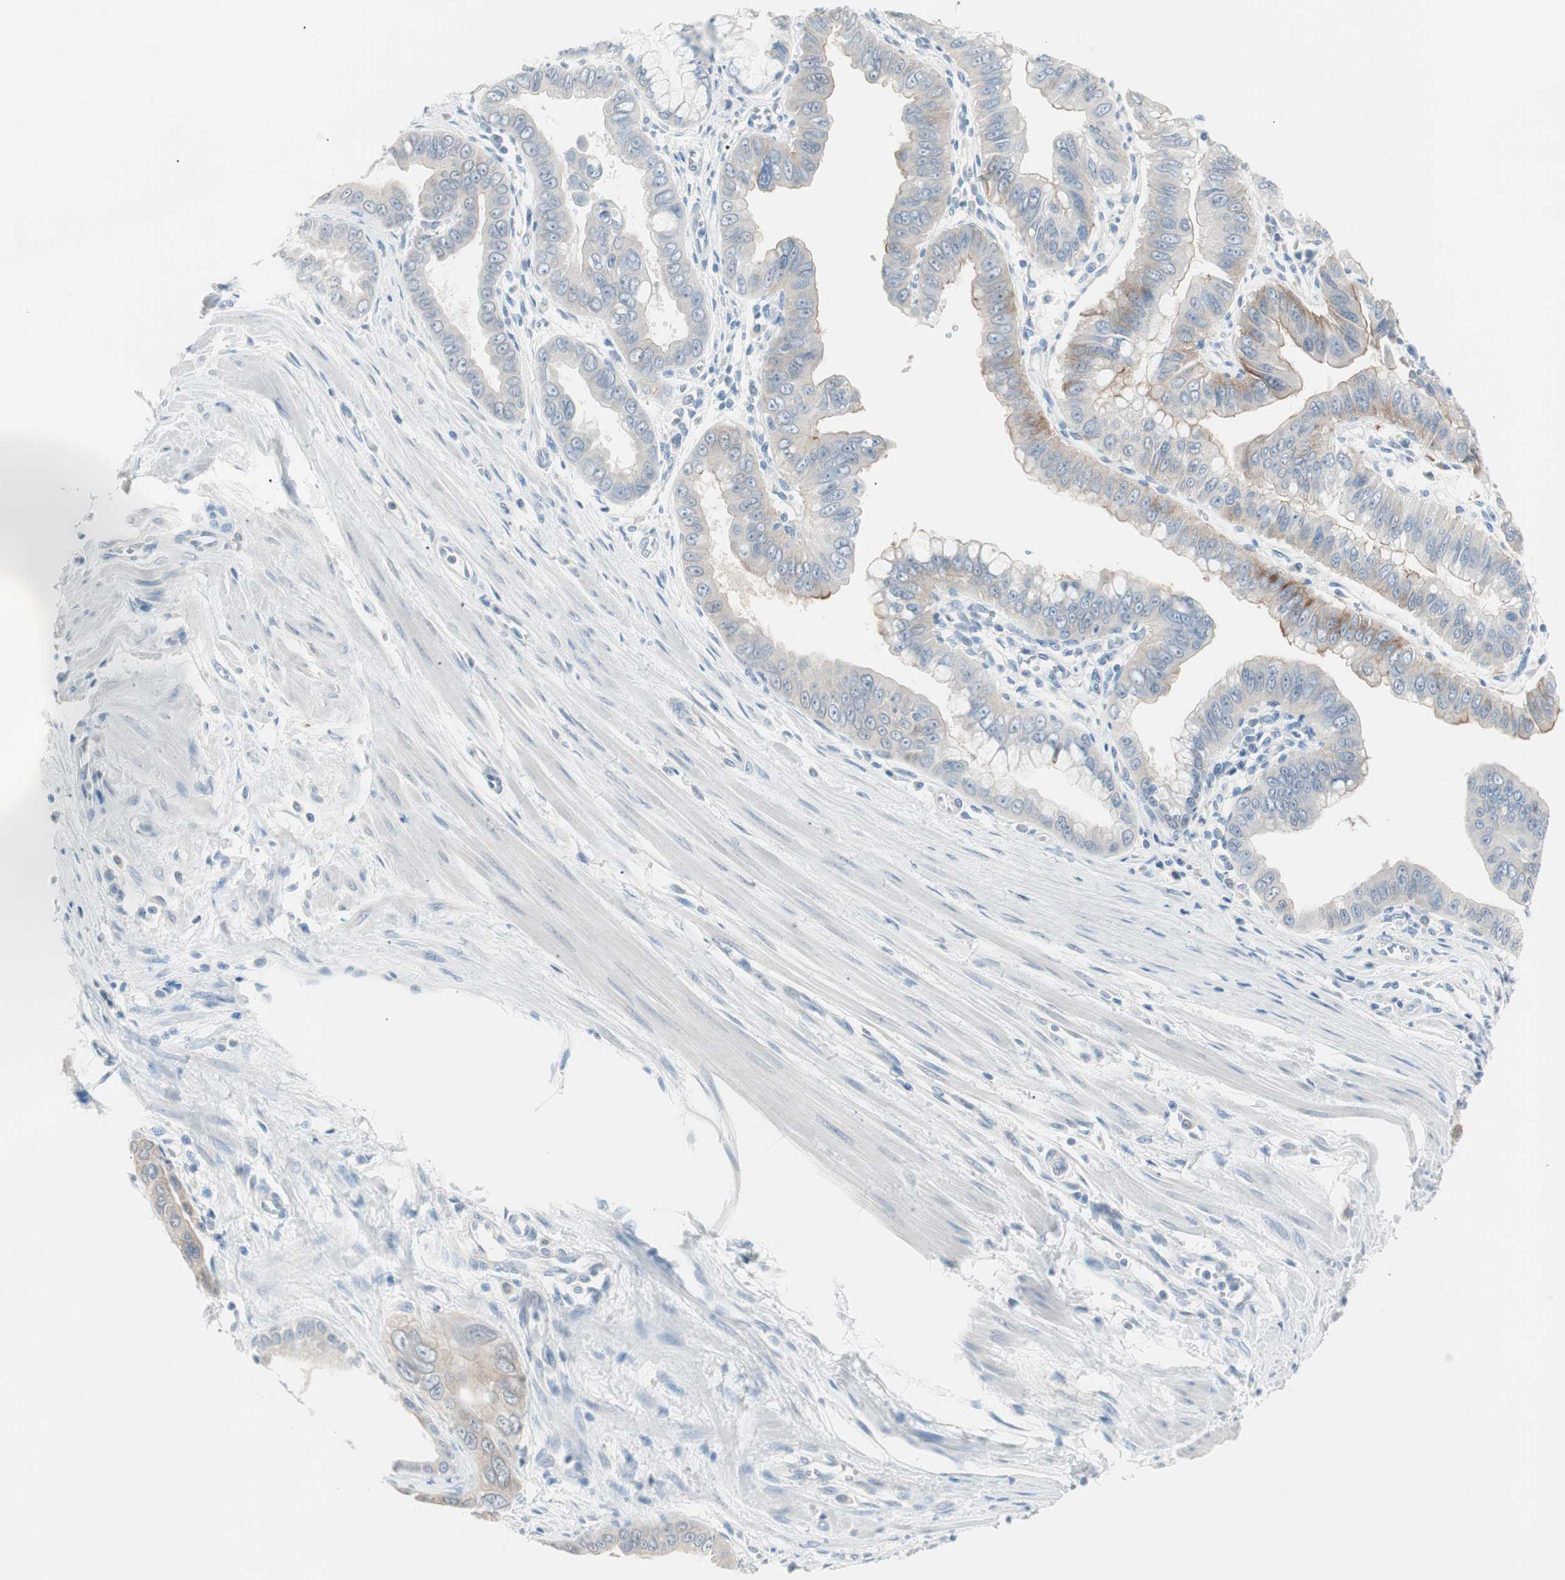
{"staining": {"intensity": "moderate", "quantity": "25%-75%", "location": "cytoplasmic/membranous"}, "tissue": "pancreatic cancer", "cell_type": "Tumor cells", "image_type": "cancer", "snomed": [{"axis": "morphology", "description": "Normal tissue, NOS"}, {"axis": "topography", "description": "Lymph node"}], "caption": "Protein expression analysis of human pancreatic cancer reveals moderate cytoplasmic/membranous positivity in approximately 25%-75% of tumor cells.", "gene": "VIL1", "patient": {"sex": "male", "age": 50}}